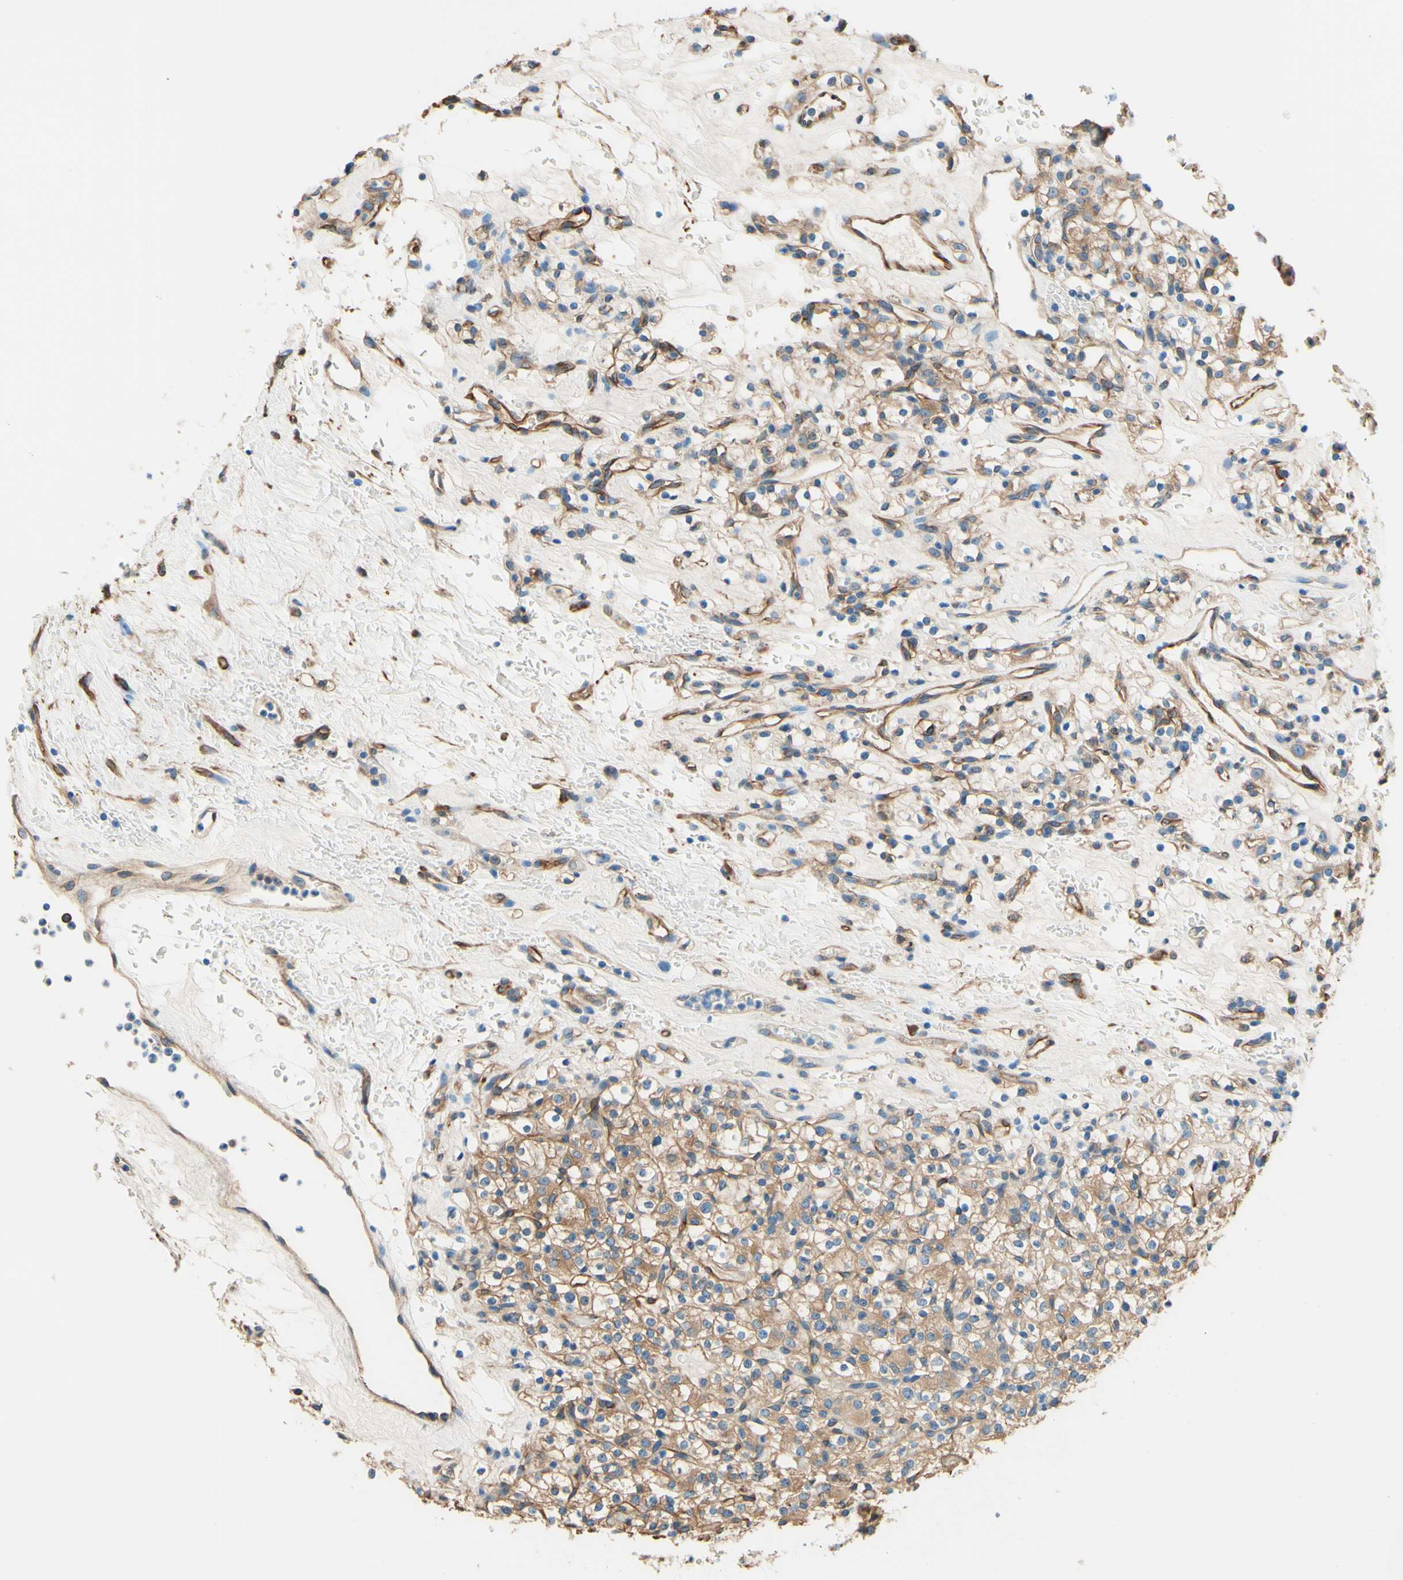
{"staining": {"intensity": "weak", "quantity": ">75%", "location": "cytoplasmic/membranous"}, "tissue": "renal cancer", "cell_type": "Tumor cells", "image_type": "cancer", "snomed": [{"axis": "morphology", "description": "Normal tissue, NOS"}, {"axis": "morphology", "description": "Adenocarcinoma, NOS"}, {"axis": "topography", "description": "Kidney"}], "caption": "An immunohistochemistry (IHC) image of neoplastic tissue is shown. Protein staining in brown labels weak cytoplasmic/membranous positivity in renal cancer within tumor cells.", "gene": "DPYSL3", "patient": {"sex": "female", "age": 72}}